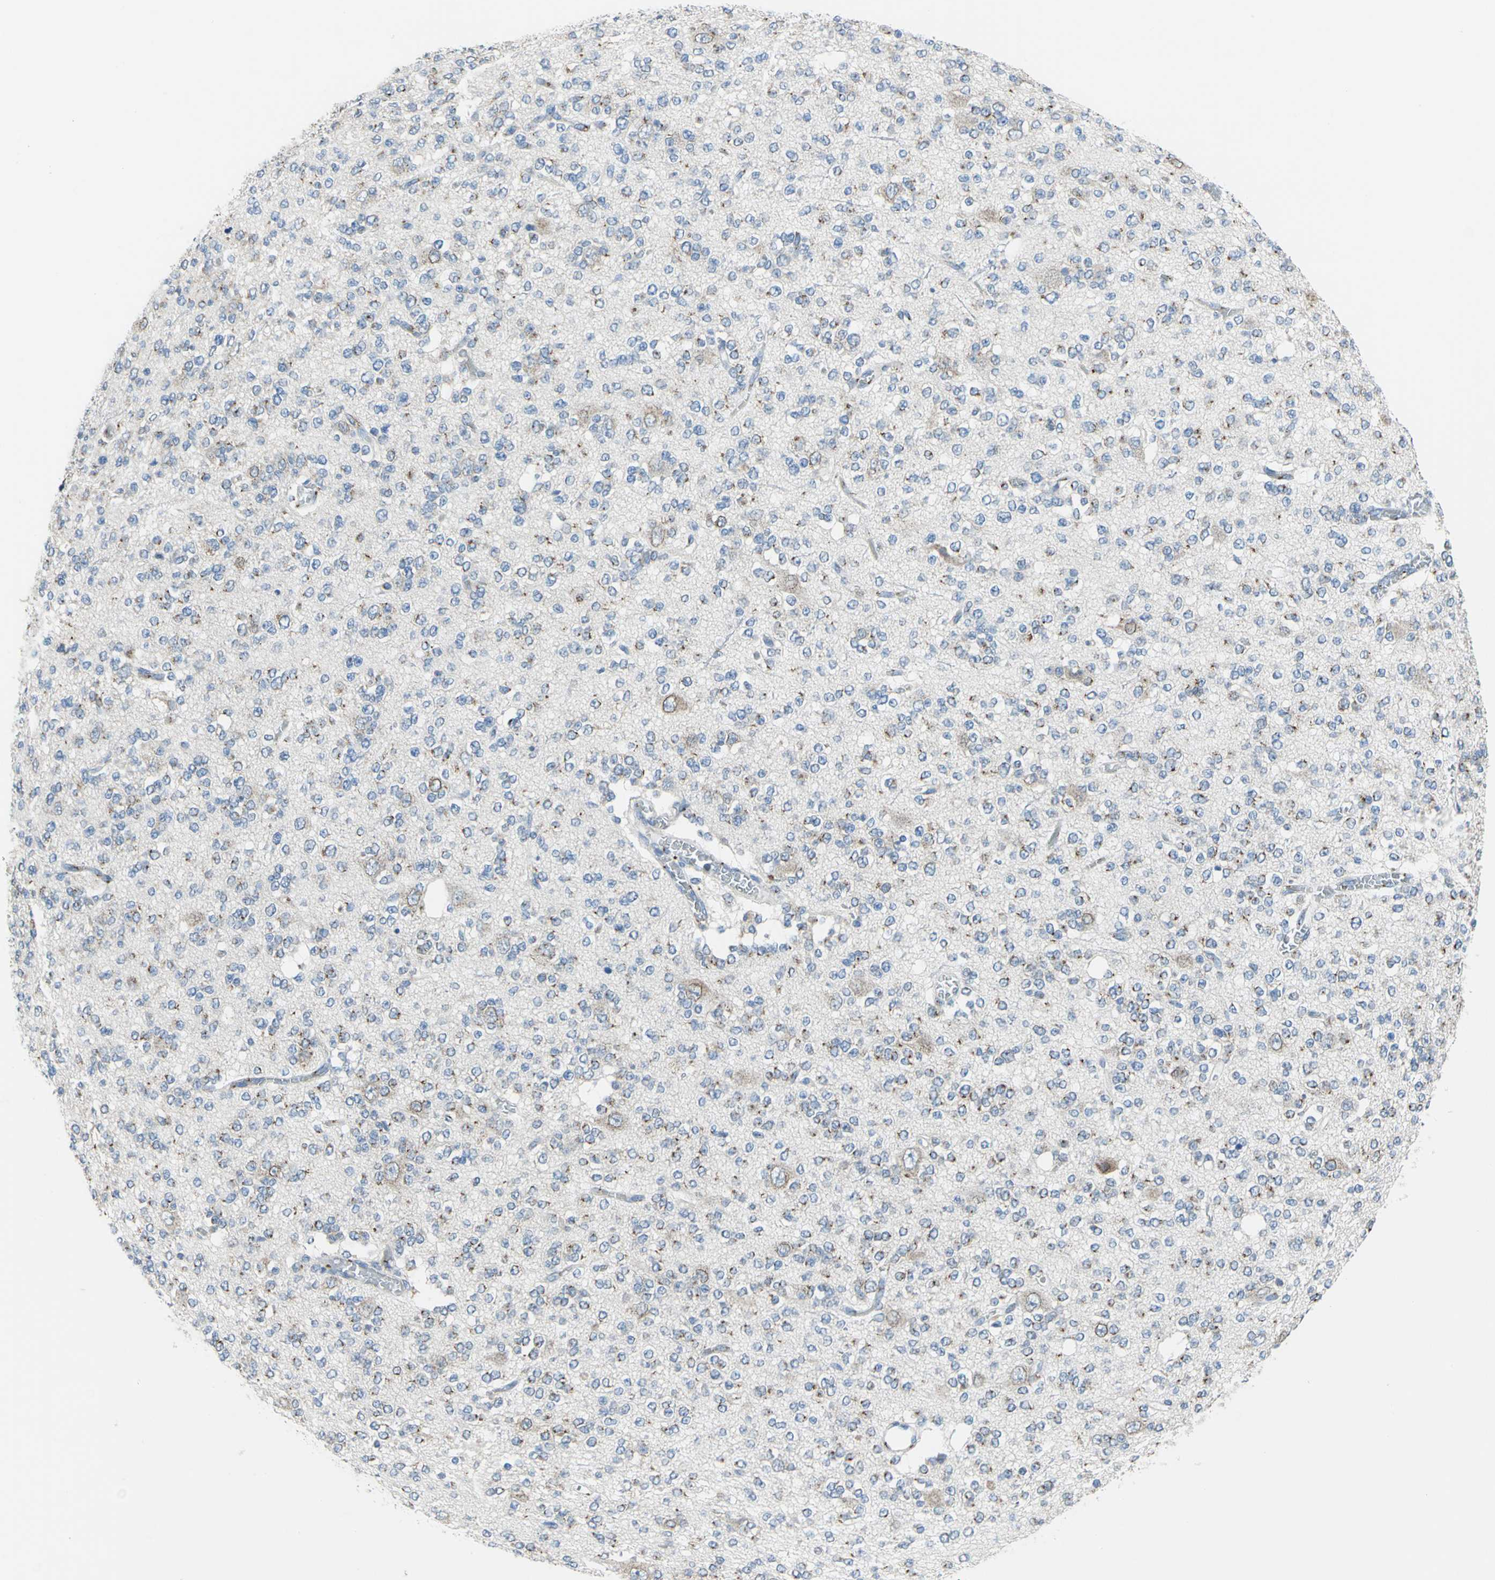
{"staining": {"intensity": "moderate", "quantity": "25%-75%", "location": "cytoplasmic/membranous"}, "tissue": "glioma", "cell_type": "Tumor cells", "image_type": "cancer", "snomed": [{"axis": "morphology", "description": "Glioma, malignant, Low grade"}, {"axis": "topography", "description": "Brain"}], "caption": "Glioma tissue displays moderate cytoplasmic/membranous positivity in about 25%-75% of tumor cells, visualized by immunohistochemistry.", "gene": "GPR3", "patient": {"sex": "male", "age": 38}}